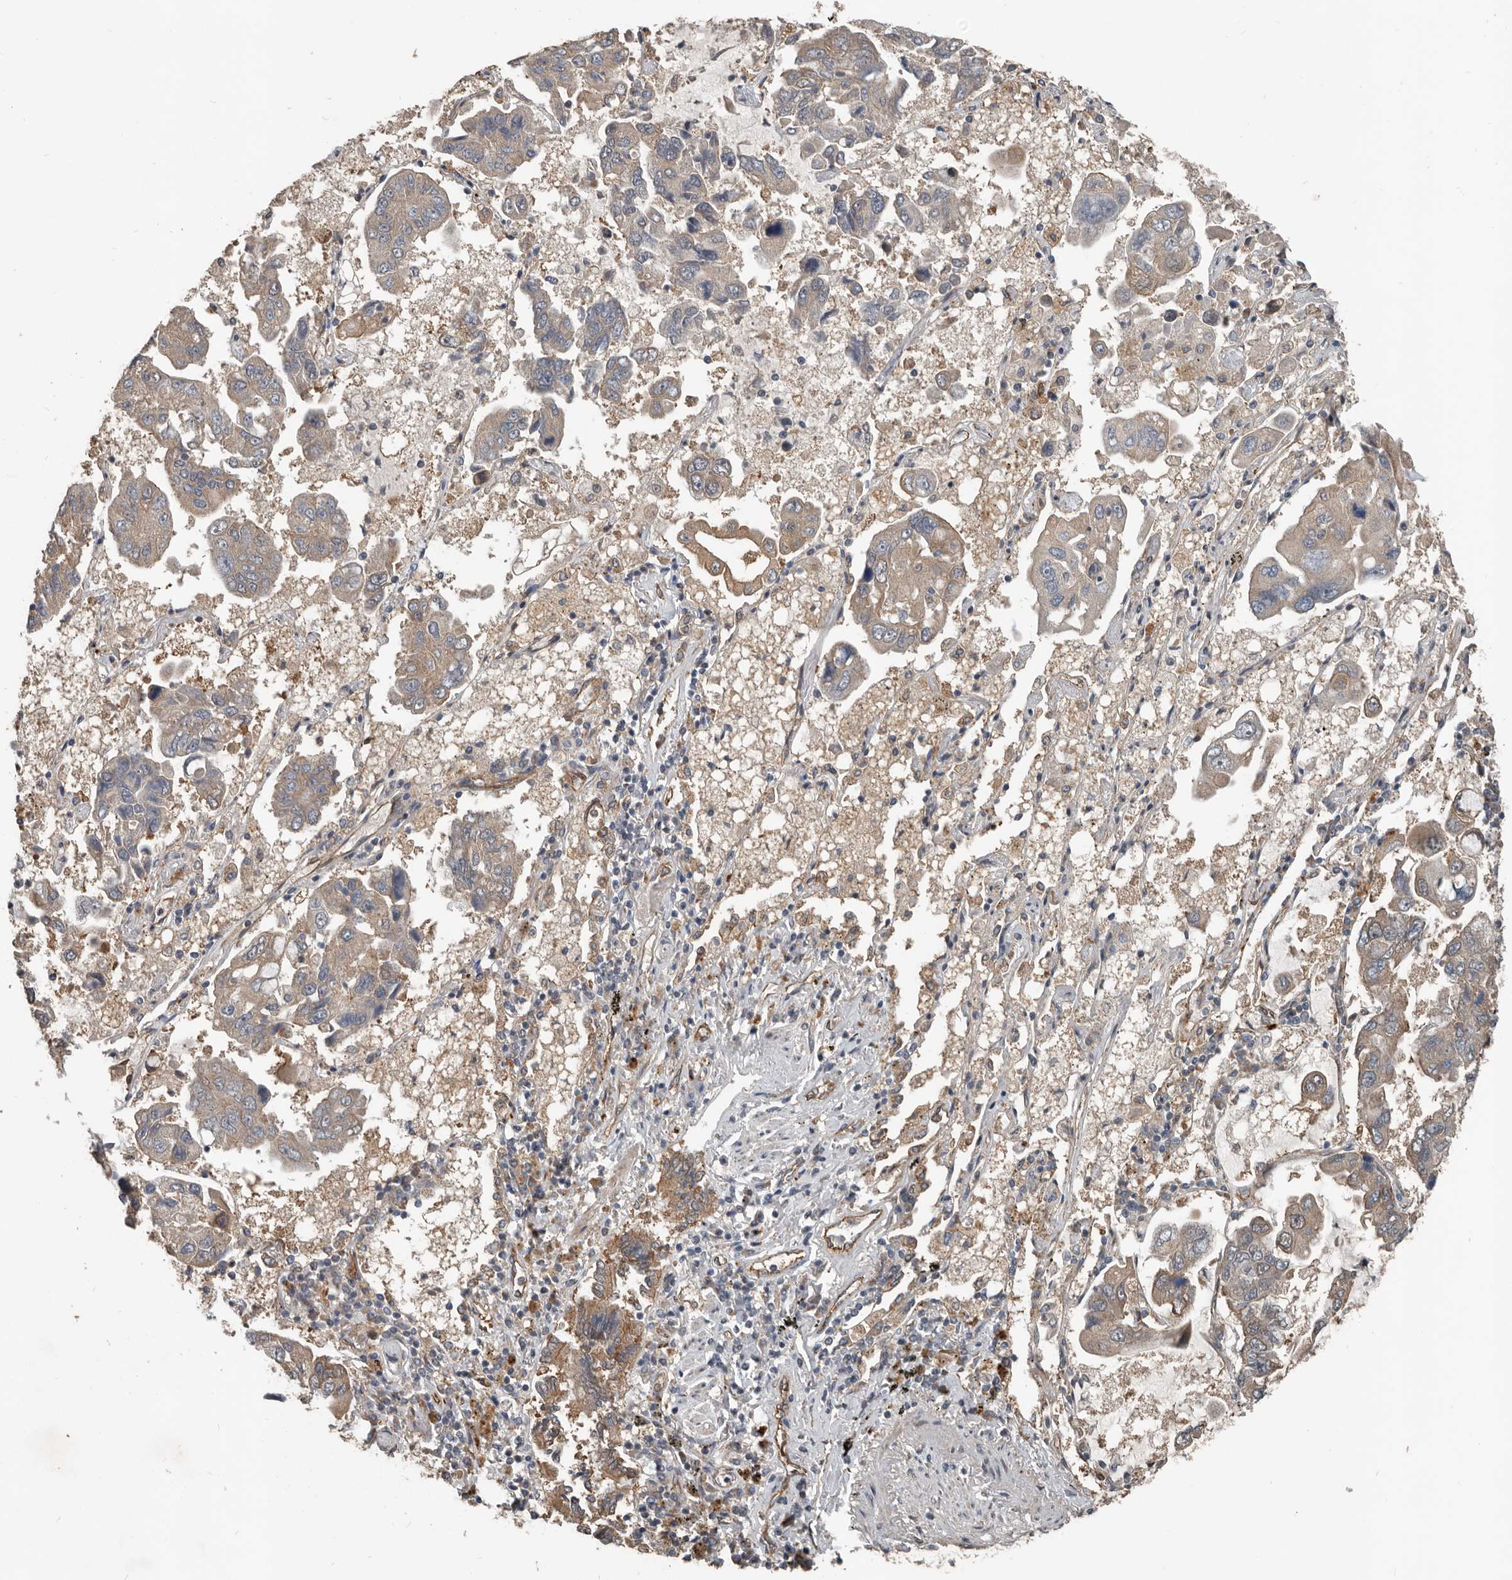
{"staining": {"intensity": "weak", "quantity": ">75%", "location": "cytoplasmic/membranous"}, "tissue": "lung cancer", "cell_type": "Tumor cells", "image_type": "cancer", "snomed": [{"axis": "morphology", "description": "Adenocarcinoma, NOS"}, {"axis": "topography", "description": "Lung"}], "caption": "An IHC image of tumor tissue is shown. Protein staining in brown shows weak cytoplasmic/membranous positivity in lung cancer within tumor cells.", "gene": "YOD1", "patient": {"sex": "male", "age": 64}}